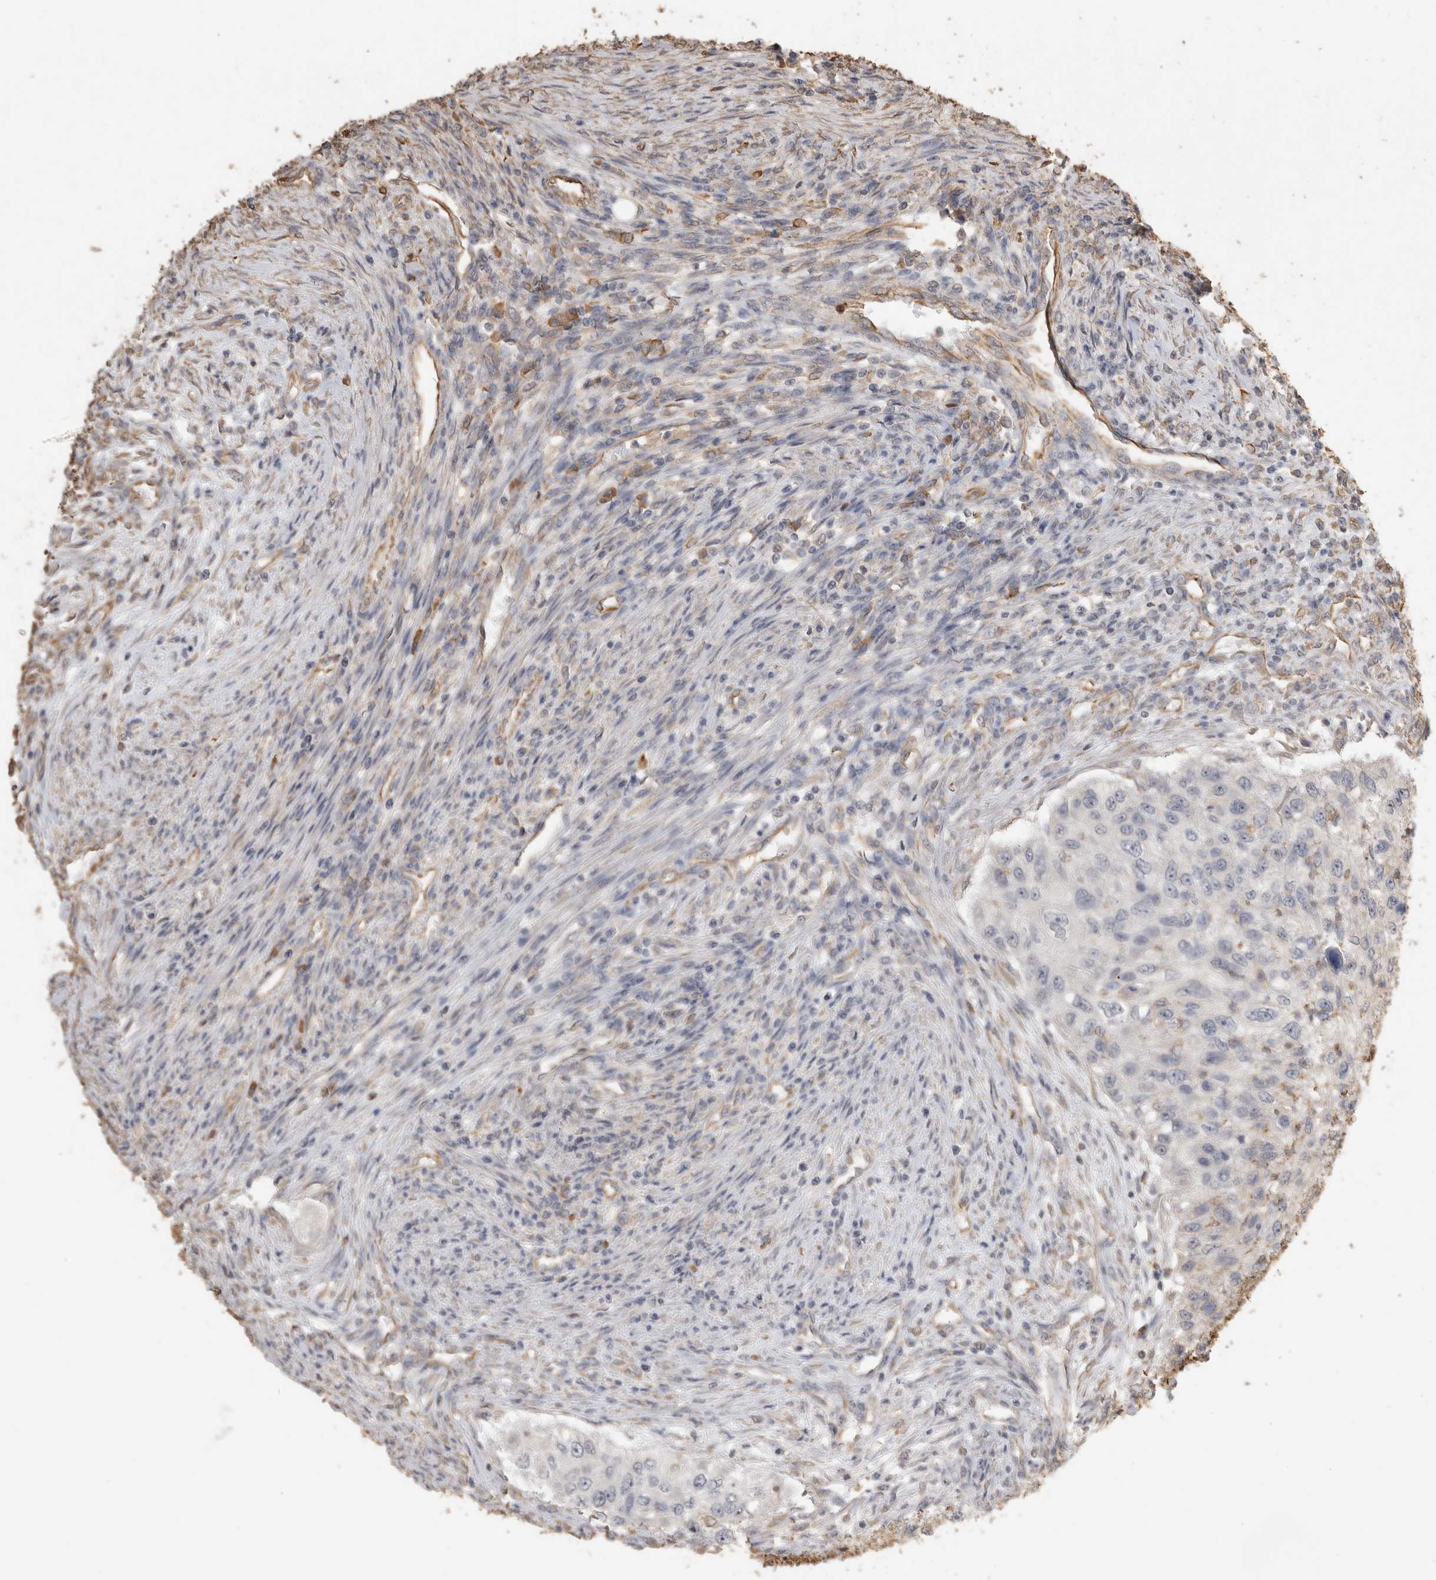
{"staining": {"intensity": "negative", "quantity": "none", "location": "none"}, "tissue": "urothelial cancer", "cell_type": "Tumor cells", "image_type": "cancer", "snomed": [{"axis": "morphology", "description": "Urothelial carcinoma, High grade"}, {"axis": "topography", "description": "Urinary bladder"}], "caption": "A histopathology image of urothelial carcinoma (high-grade) stained for a protein displays no brown staining in tumor cells.", "gene": "REPS2", "patient": {"sex": "female", "age": 60}}